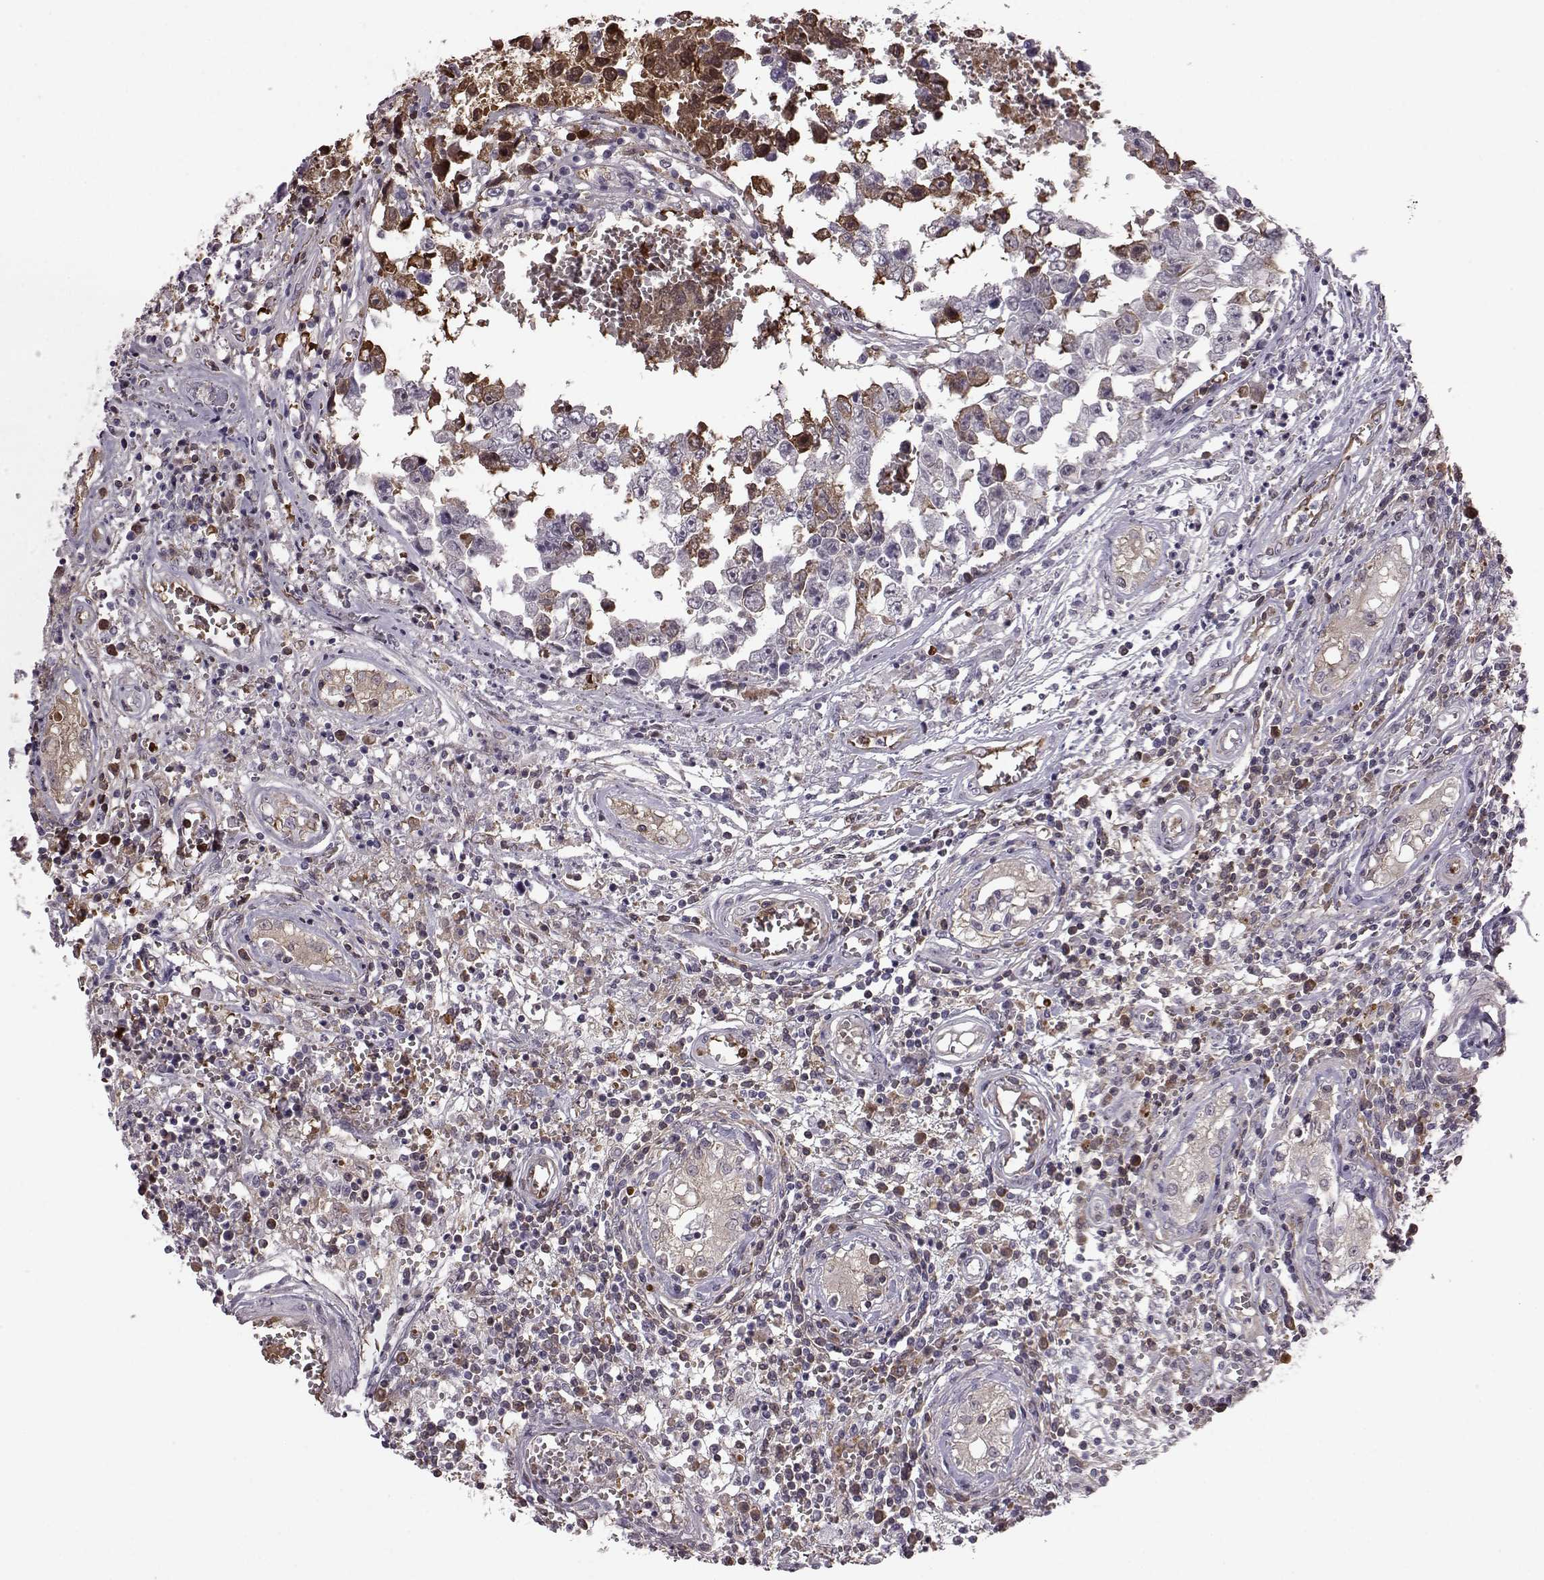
{"staining": {"intensity": "weak", "quantity": "<25%", "location": "cytoplasmic/membranous"}, "tissue": "testis cancer", "cell_type": "Tumor cells", "image_type": "cancer", "snomed": [{"axis": "morphology", "description": "Carcinoma, Embryonal, NOS"}, {"axis": "topography", "description": "Testis"}], "caption": "Immunohistochemistry of testis cancer (embryonal carcinoma) displays no expression in tumor cells.", "gene": "PROP1", "patient": {"sex": "male", "age": 36}}